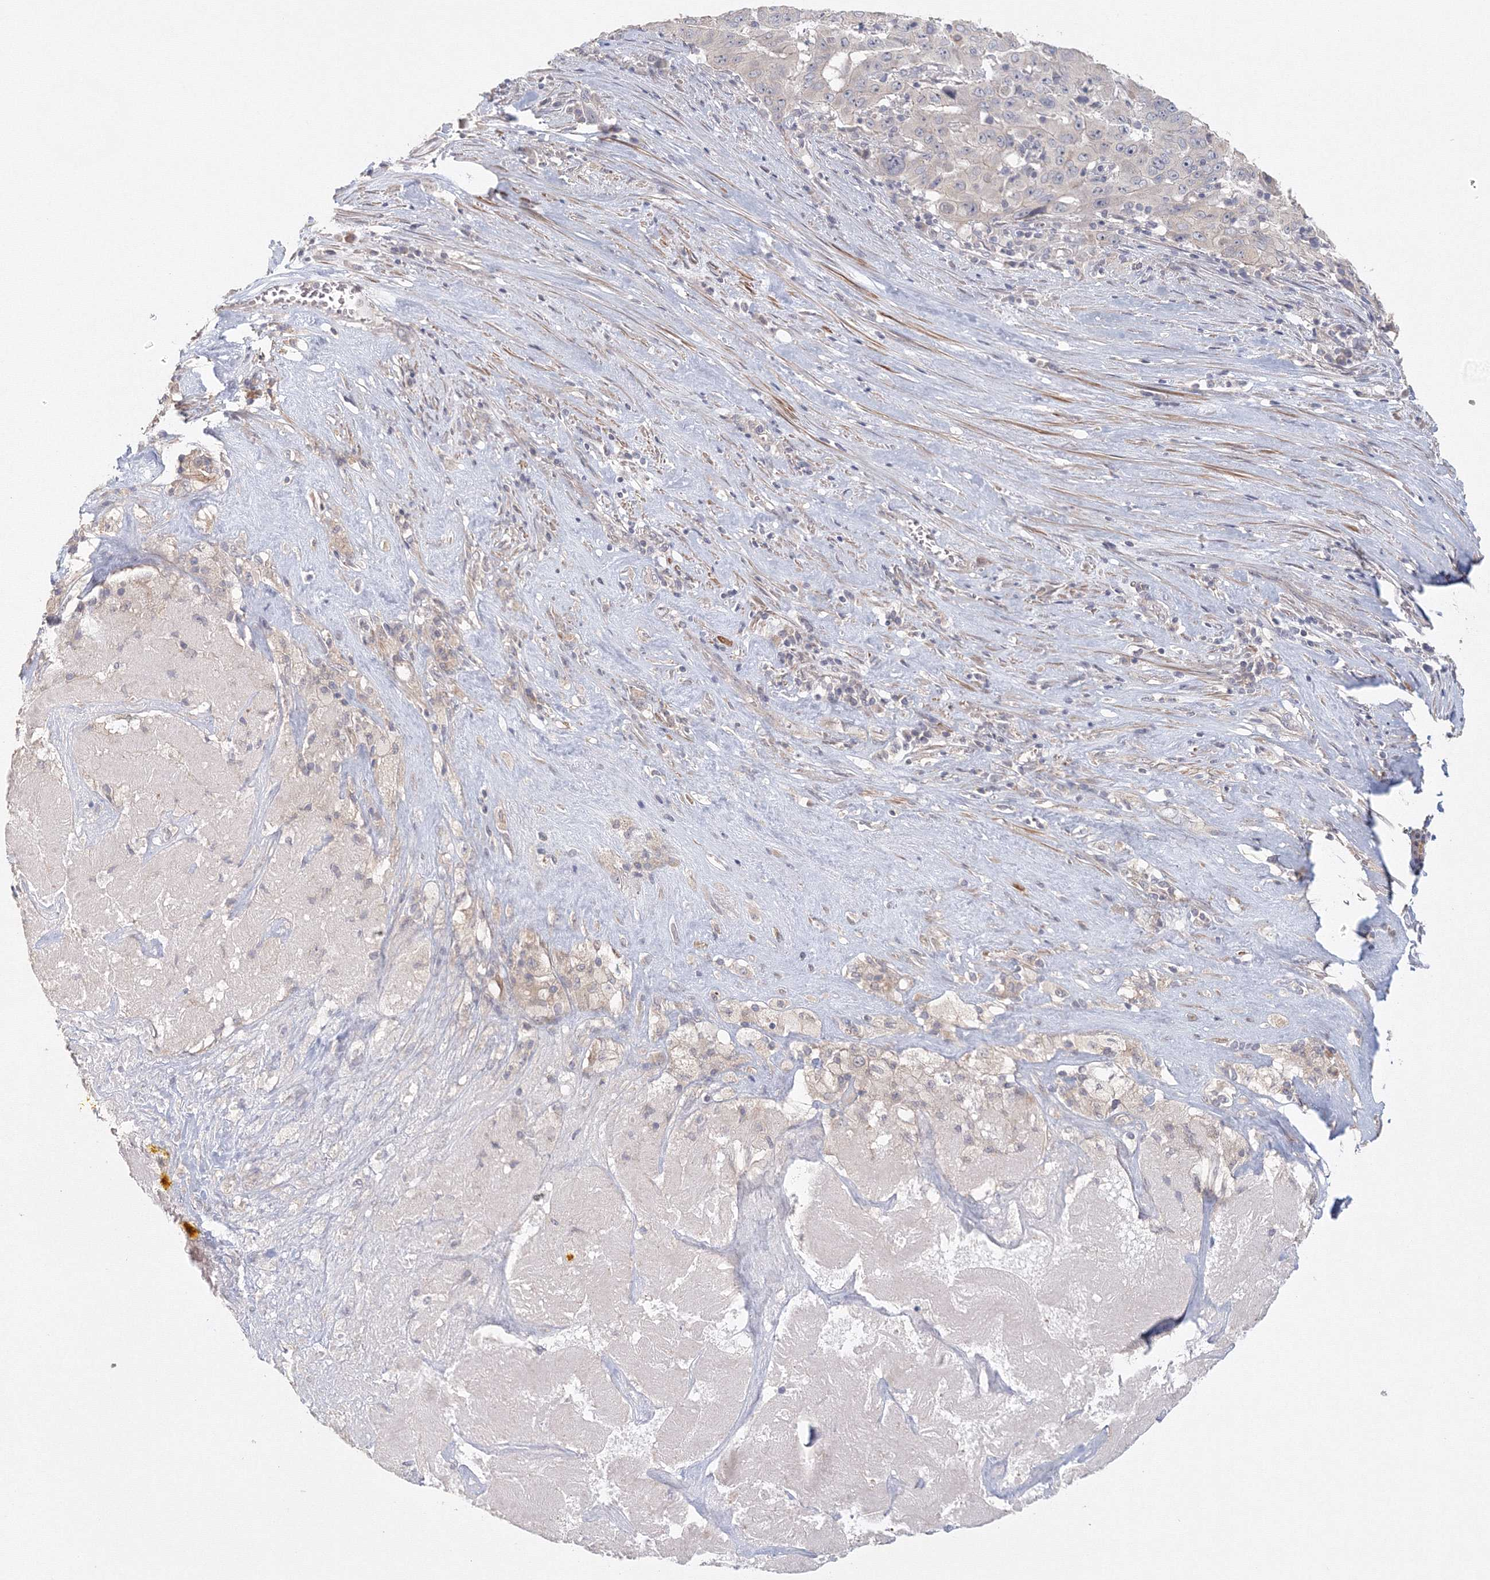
{"staining": {"intensity": "negative", "quantity": "none", "location": "none"}, "tissue": "pancreatic cancer", "cell_type": "Tumor cells", "image_type": "cancer", "snomed": [{"axis": "morphology", "description": "Adenocarcinoma, NOS"}, {"axis": "topography", "description": "Pancreas"}], "caption": "Micrograph shows no significant protein expression in tumor cells of adenocarcinoma (pancreatic).", "gene": "TACC2", "patient": {"sex": "male", "age": 63}}